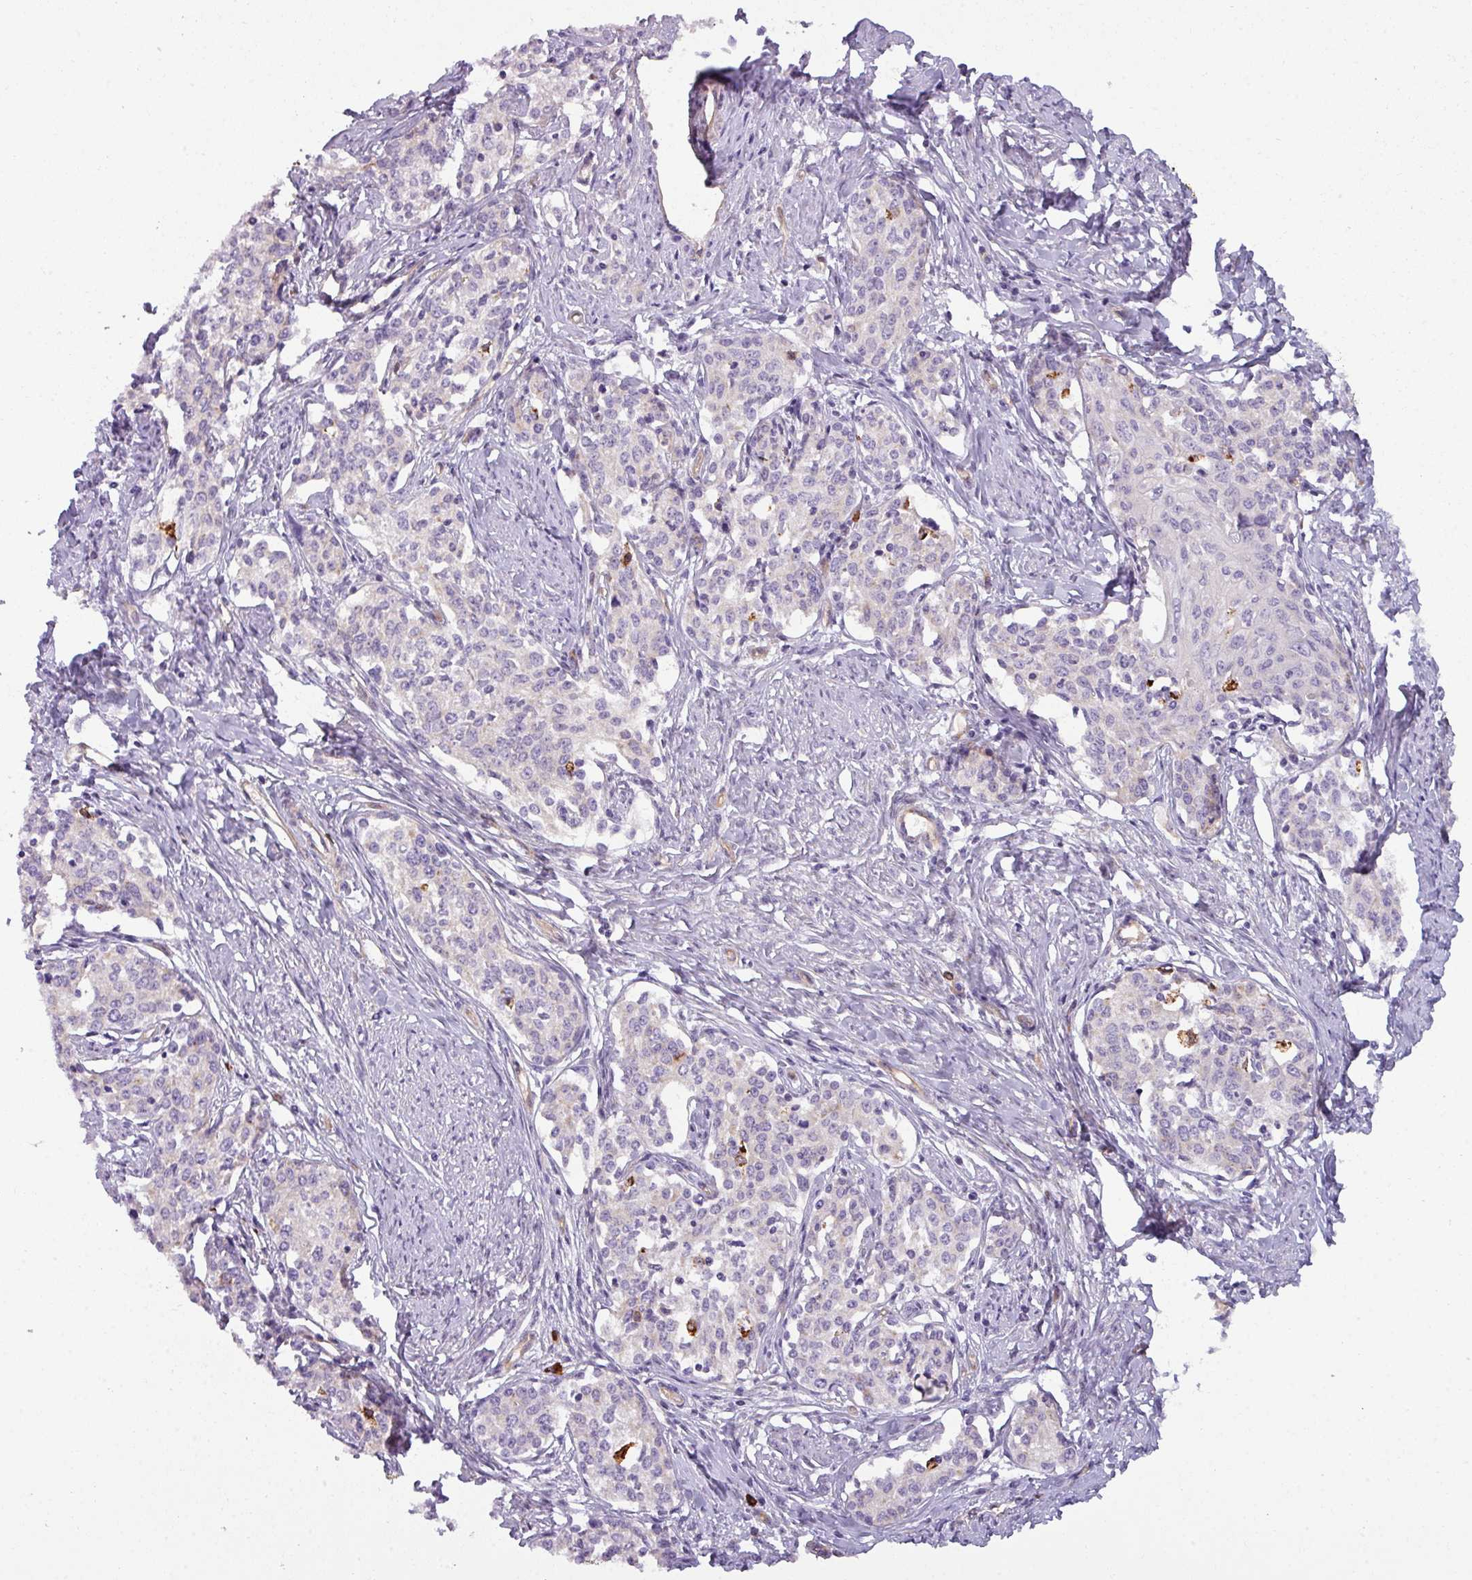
{"staining": {"intensity": "negative", "quantity": "none", "location": "none"}, "tissue": "cervical cancer", "cell_type": "Tumor cells", "image_type": "cancer", "snomed": [{"axis": "morphology", "description": "Squamous cell carcinoma, NOS"}, {"axis": "morphology", "description": "Adenocarcinoma, NOS"}, {"axis": "topography", "description": "Cervix"}], "caption": "Squamous cell carcinoma (cervical) stained for a protein using IHC demonstrates no positivity tumor cells.", "gene": "BUD23", "patient": {"sex": "female", "age": 52}}